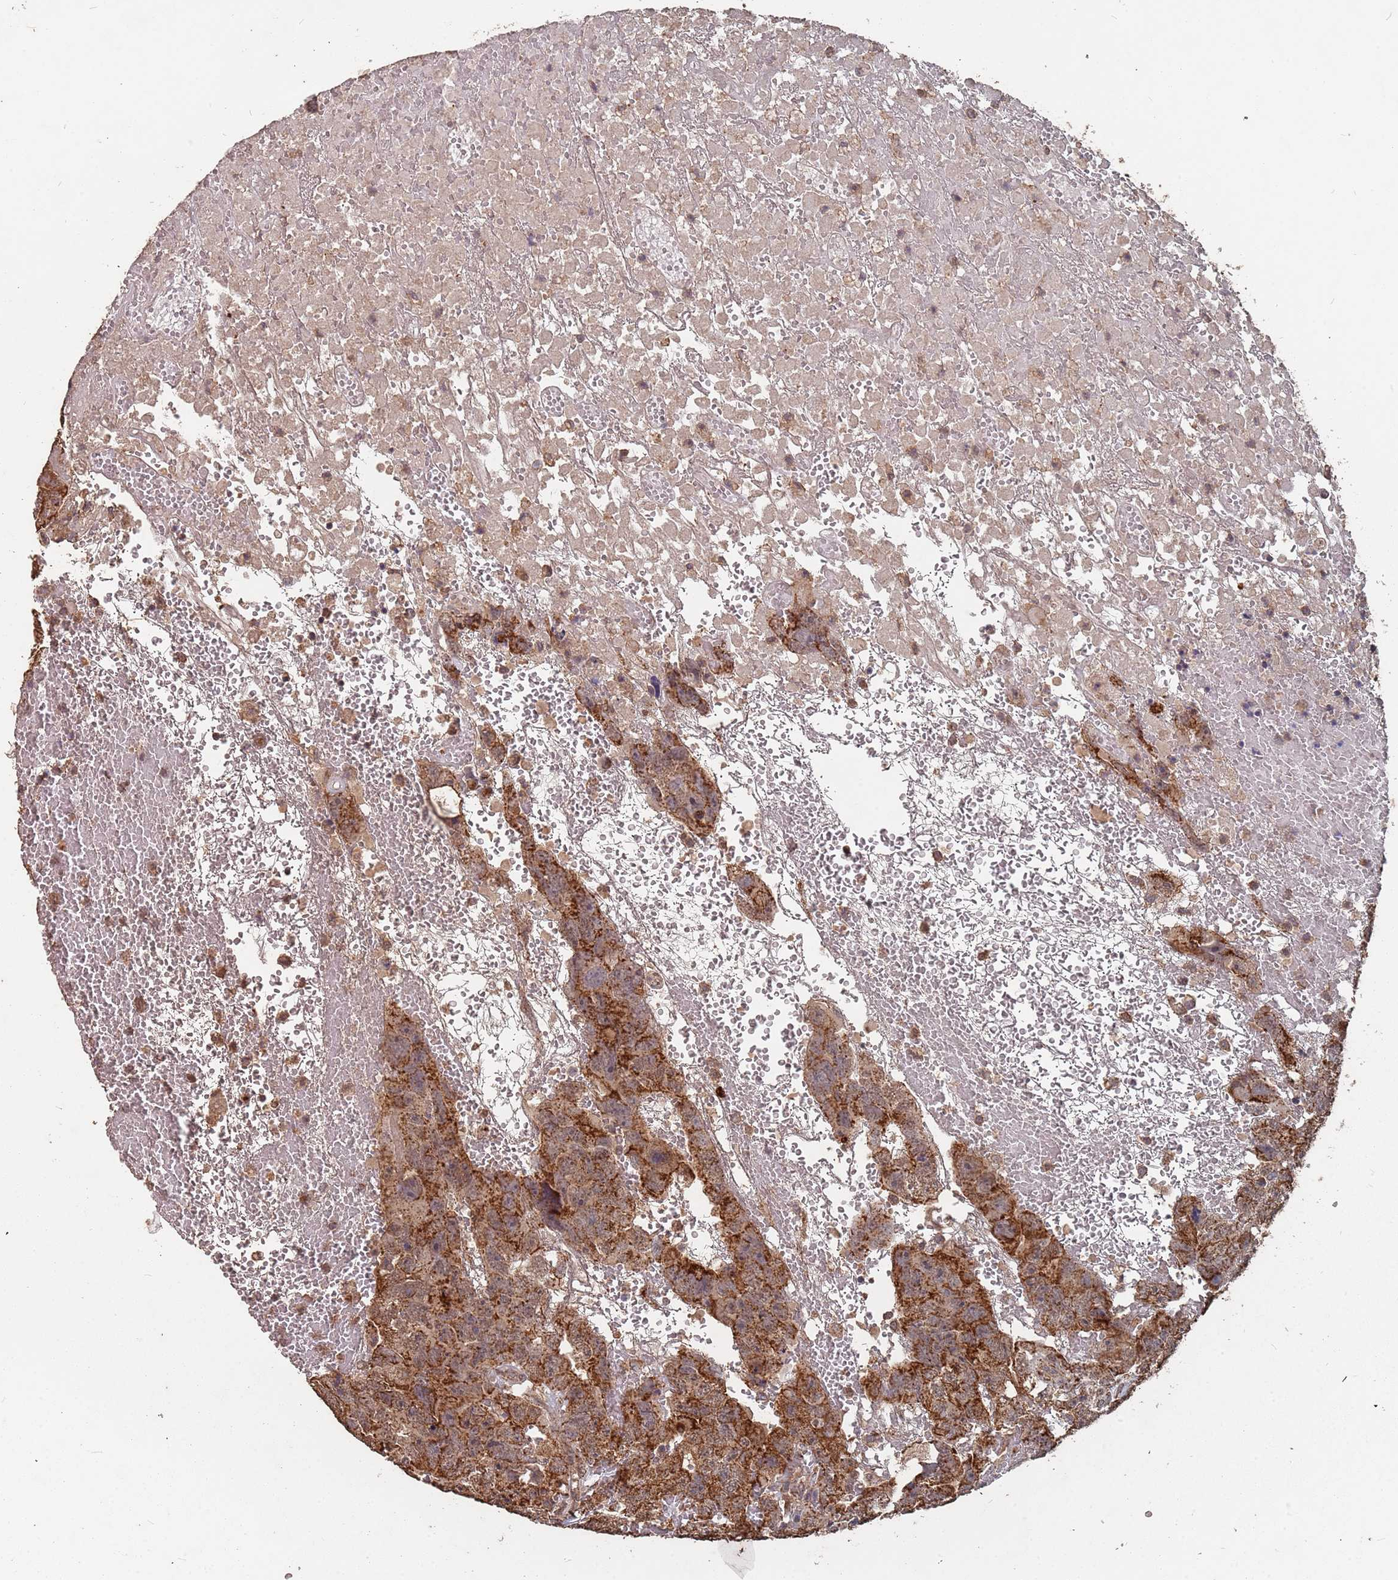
{"staining": {"intensity": "strong", "quantity": ">75%", "location": "cytoplasmic/membranous"}, "tissue": "testis cancer", "cell_type": "Tumor cells", "image_type": "cancer", "snomed": [{"axis": "morphology", "description": "Carcinoma, Embryonal, NOS"}, {"axis": "topography", "description": "Testis"}], "caption": "Embryonal carcinoma (testis) stained with immunohistochemistry (IHC) exhibits strong cytoplasmic/membranous positivity in approximately >75% of tumor cells.", "gene": "PRORP", "patient": {"sex": "male", "age": 45}}